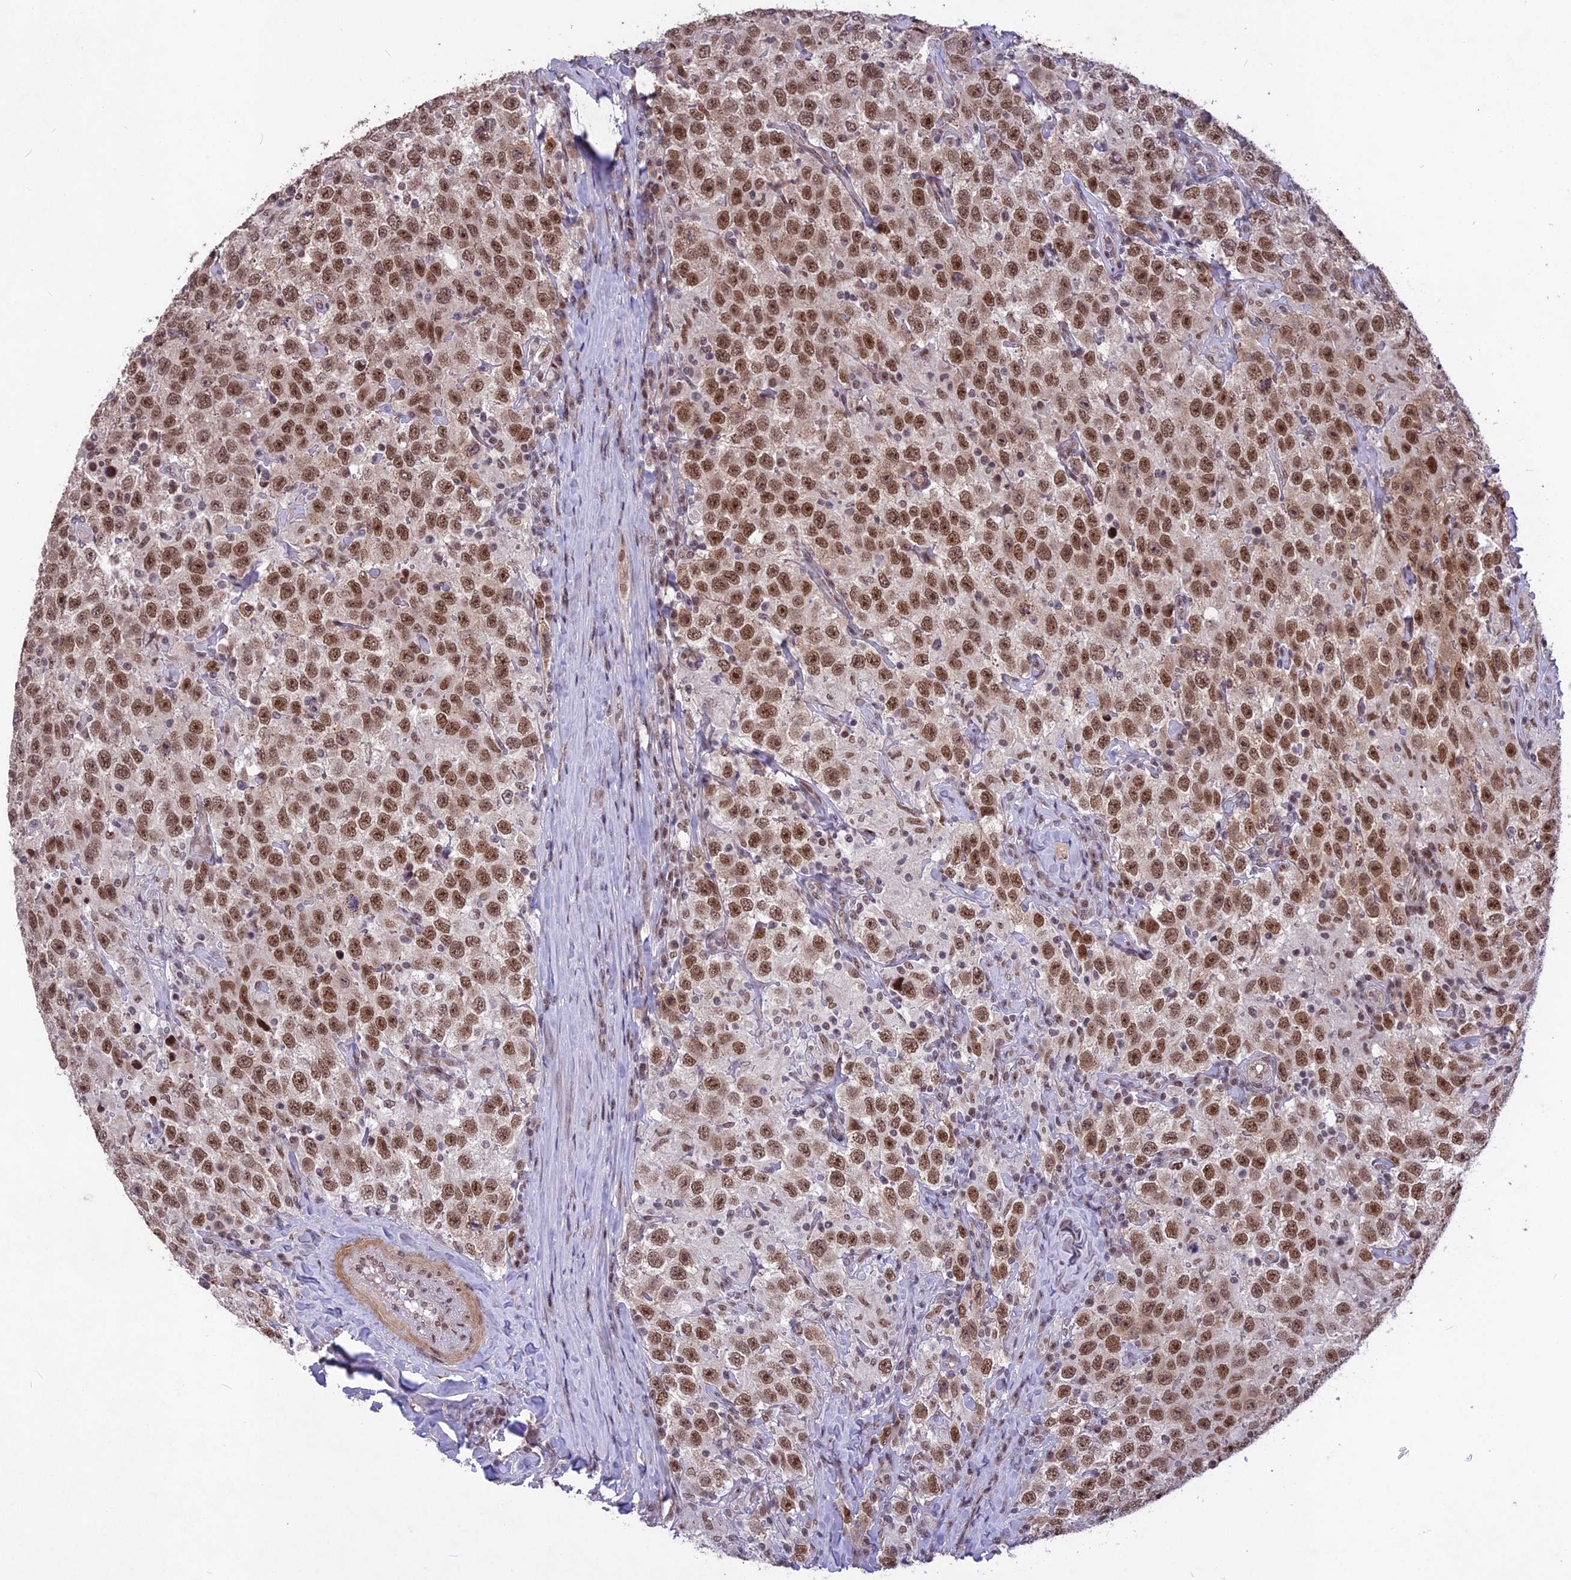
{"staining": {"intensity": "moderate", "quantity": ">75%", "location": "nuclear"}, "tissue": "testis cancer", "cell_type": "Tumor cells", "image_type": "cancer", "snomed": [{"axis": "morphology", "description": "Seminoma, NOS"}, {"axis": "topography", "description": "Testis"}], "caption": "Immunohistochemistry (IHC) (DAB) staining of testis cancer (seminoma) demonstrates moderate nuclear protein positivity in about >75% of tumor cells.", "gene": "DIS3", "patient": {"sex": "male", "age": 41}}